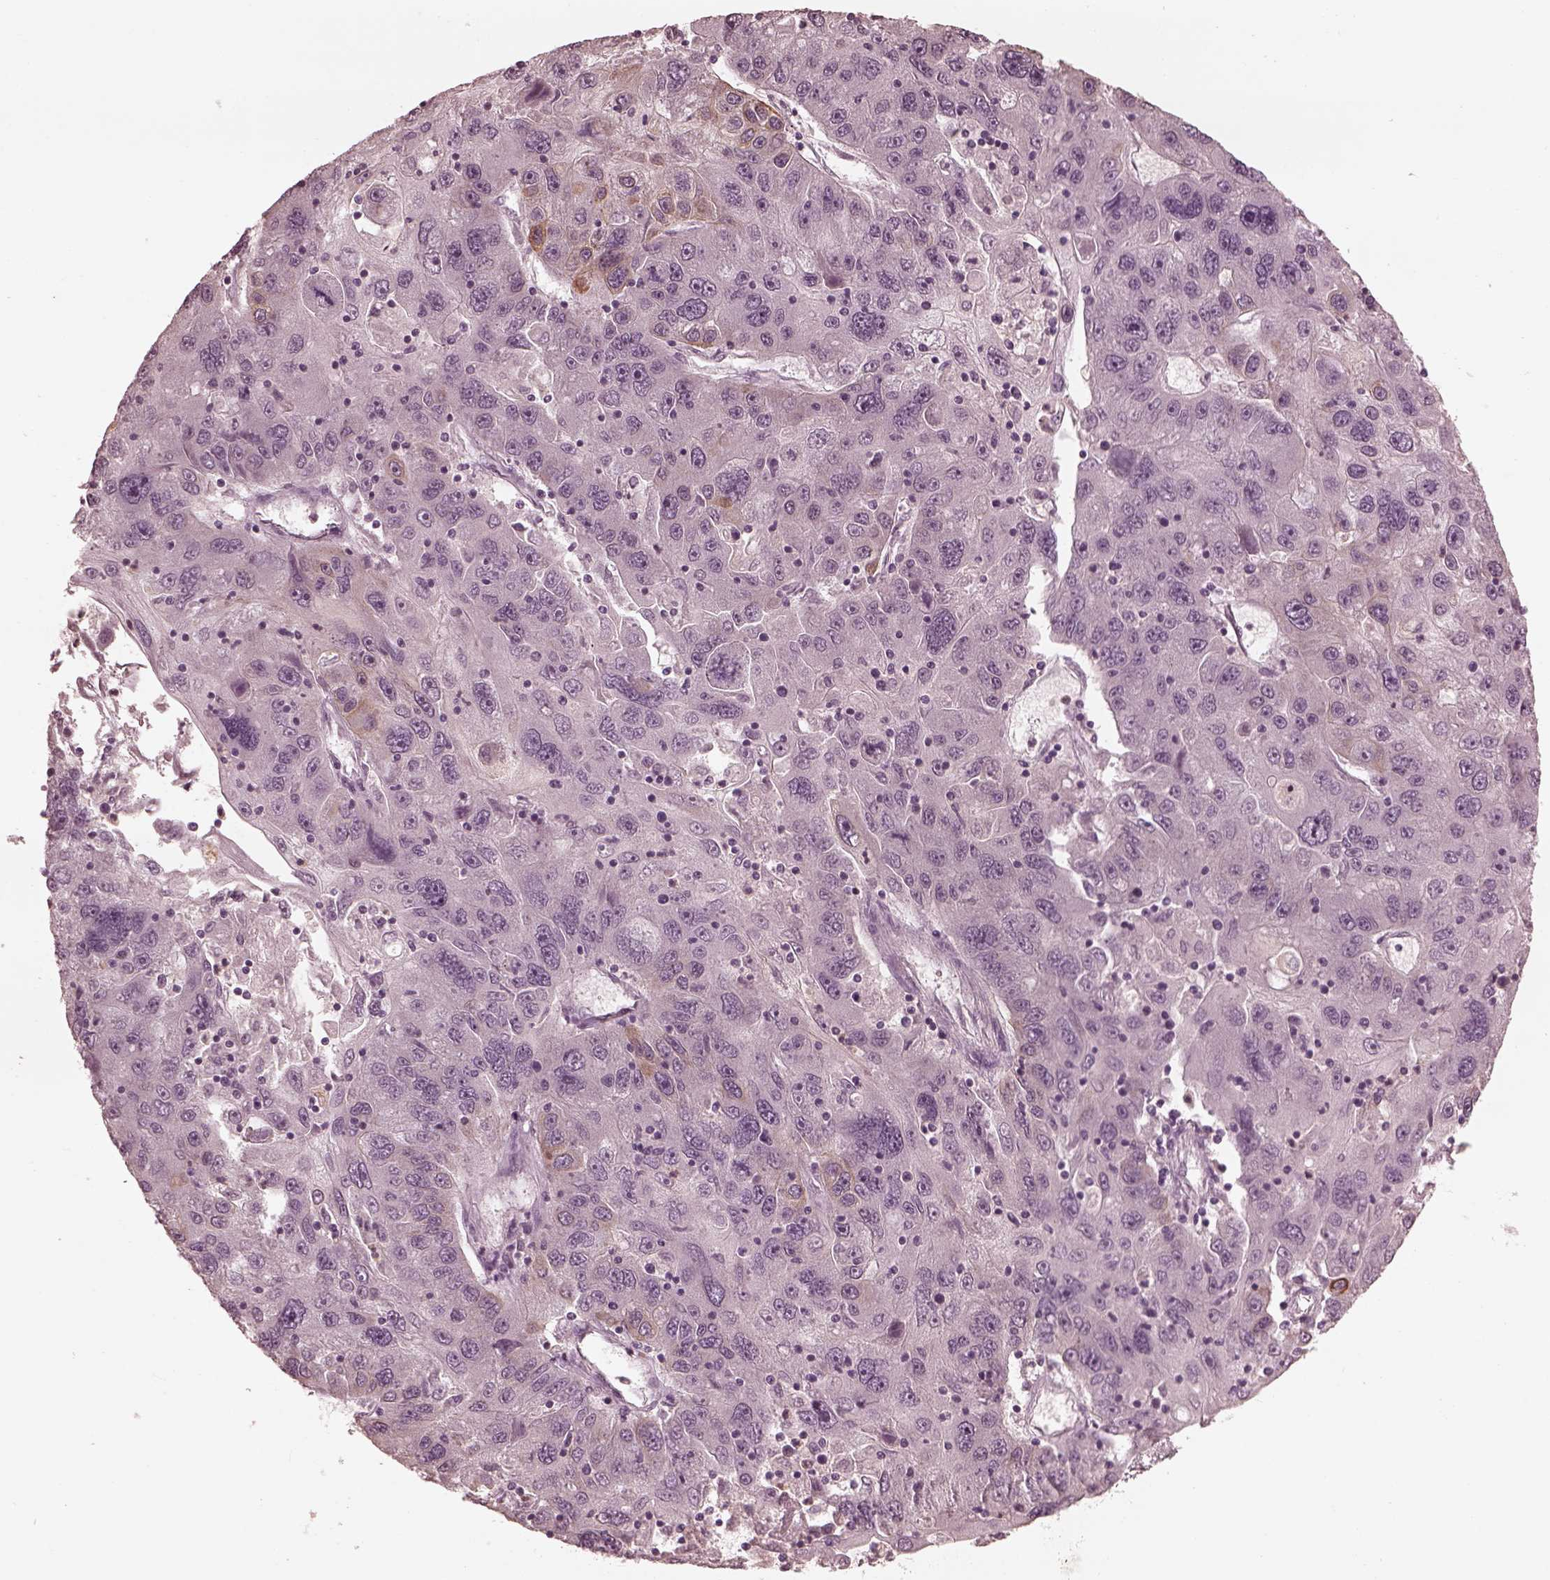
{"staining": {"intensity": "negative", "quantity": "none", "location": "none"}, "tissue": "stomach cancer", "cell_type": "Tumor cells", "image_type": "cancer", "snomed": [{"axis": "morphology", "description": "Adenocarcinoma, NOS"}, {"axis": "topography", "description": "Stomach"}], "caption": "Micrograph shows no protein positivity in tumor cells of adenocarcinoma (stomach) tissue.", "gene": "KRT79", "patient": {"sex": "male", "age": 56}}